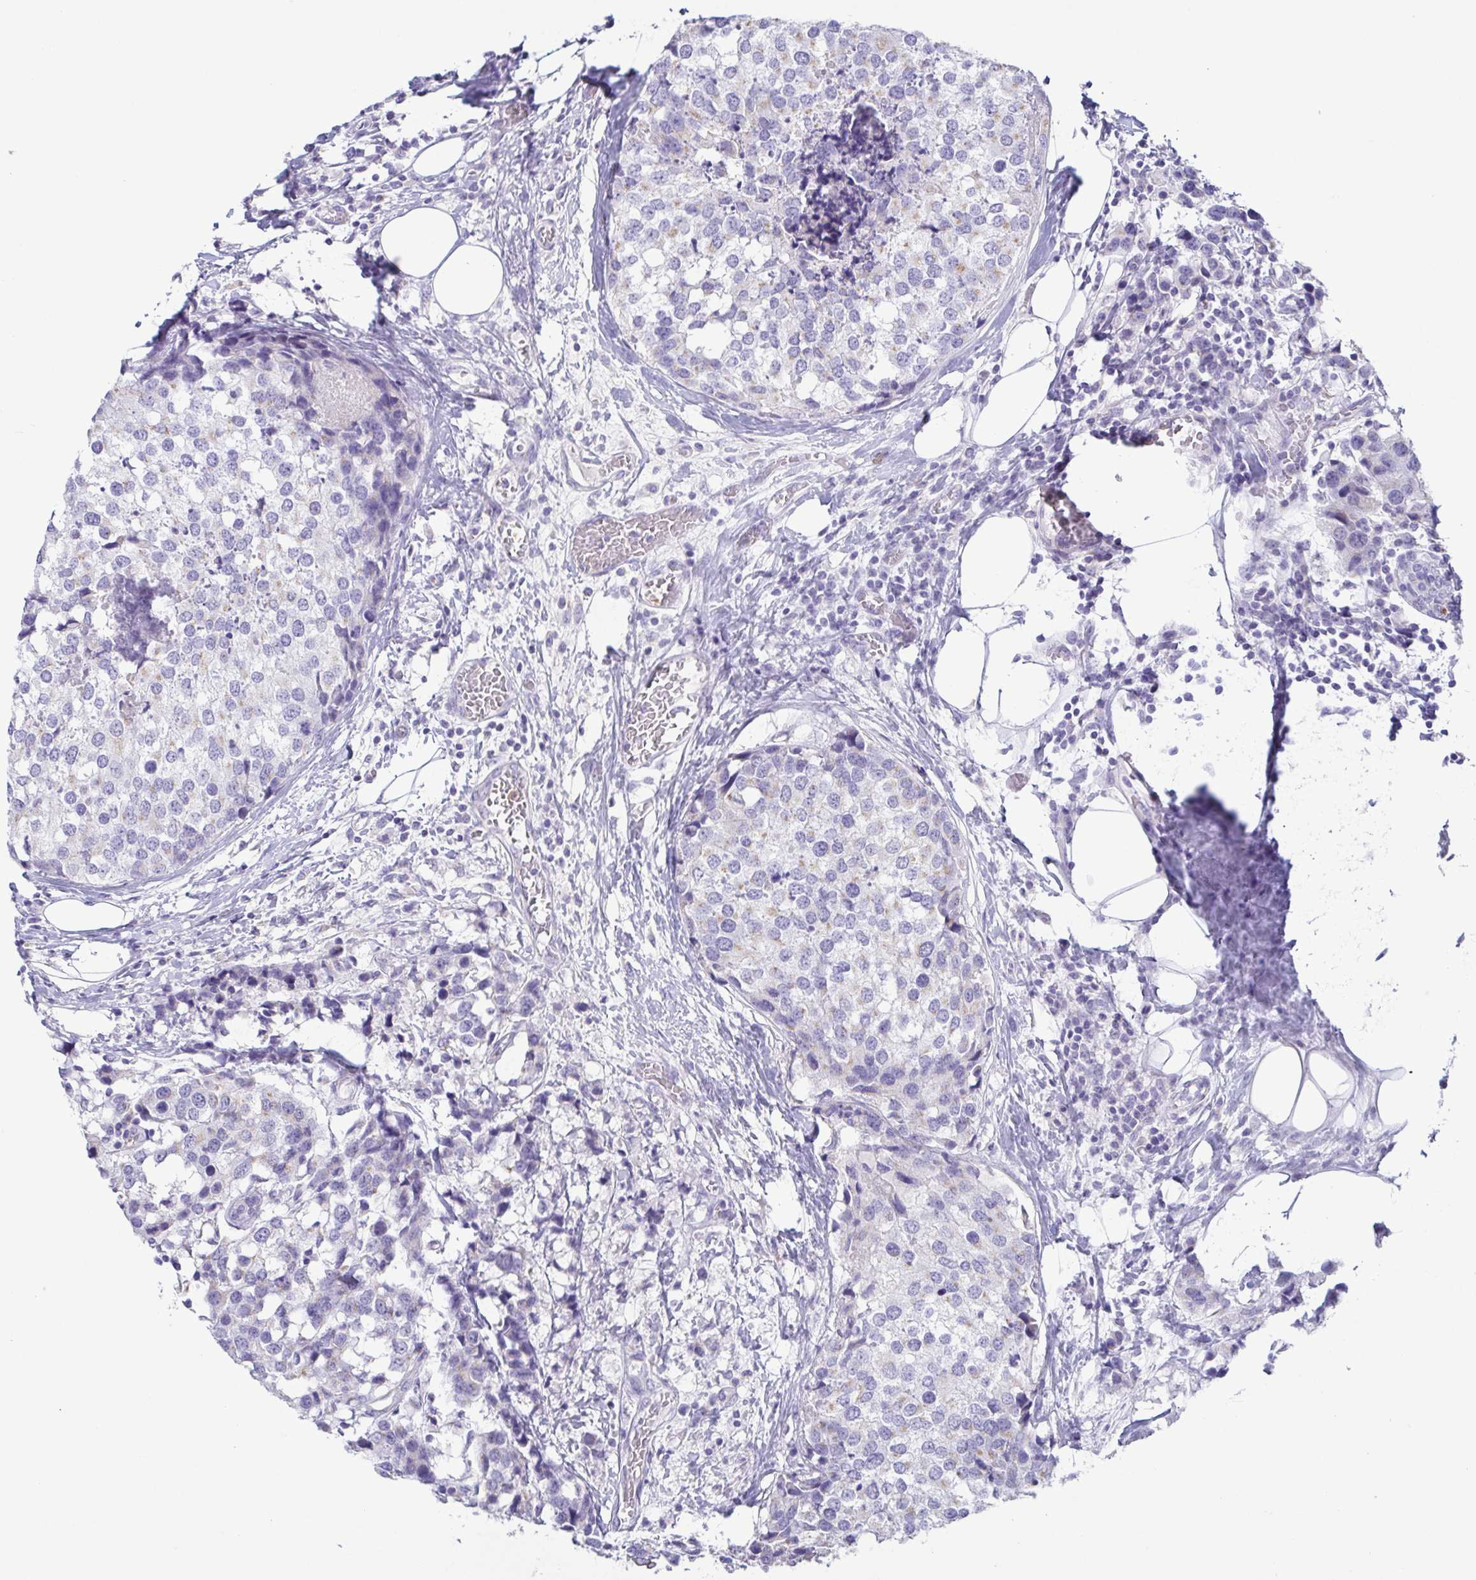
{"staining": {"intensity": "negative", "quantity": "none", "location": "none"}, "tissue": "breast cancer", "cell_type": "Tumor cells", "image_type": "cancer", "snomed": [{"axis": "morphology", "description": "Lobular carcinoma"}, {"axis": "topography", "description": "Breast"}], "caption": "An image of breast cancer (lobular carcinoma) stained for a protein reveals no brown staining in tumor cells.", "gene": "AZU1", "patient": {"sex": "female", "age": 59}}